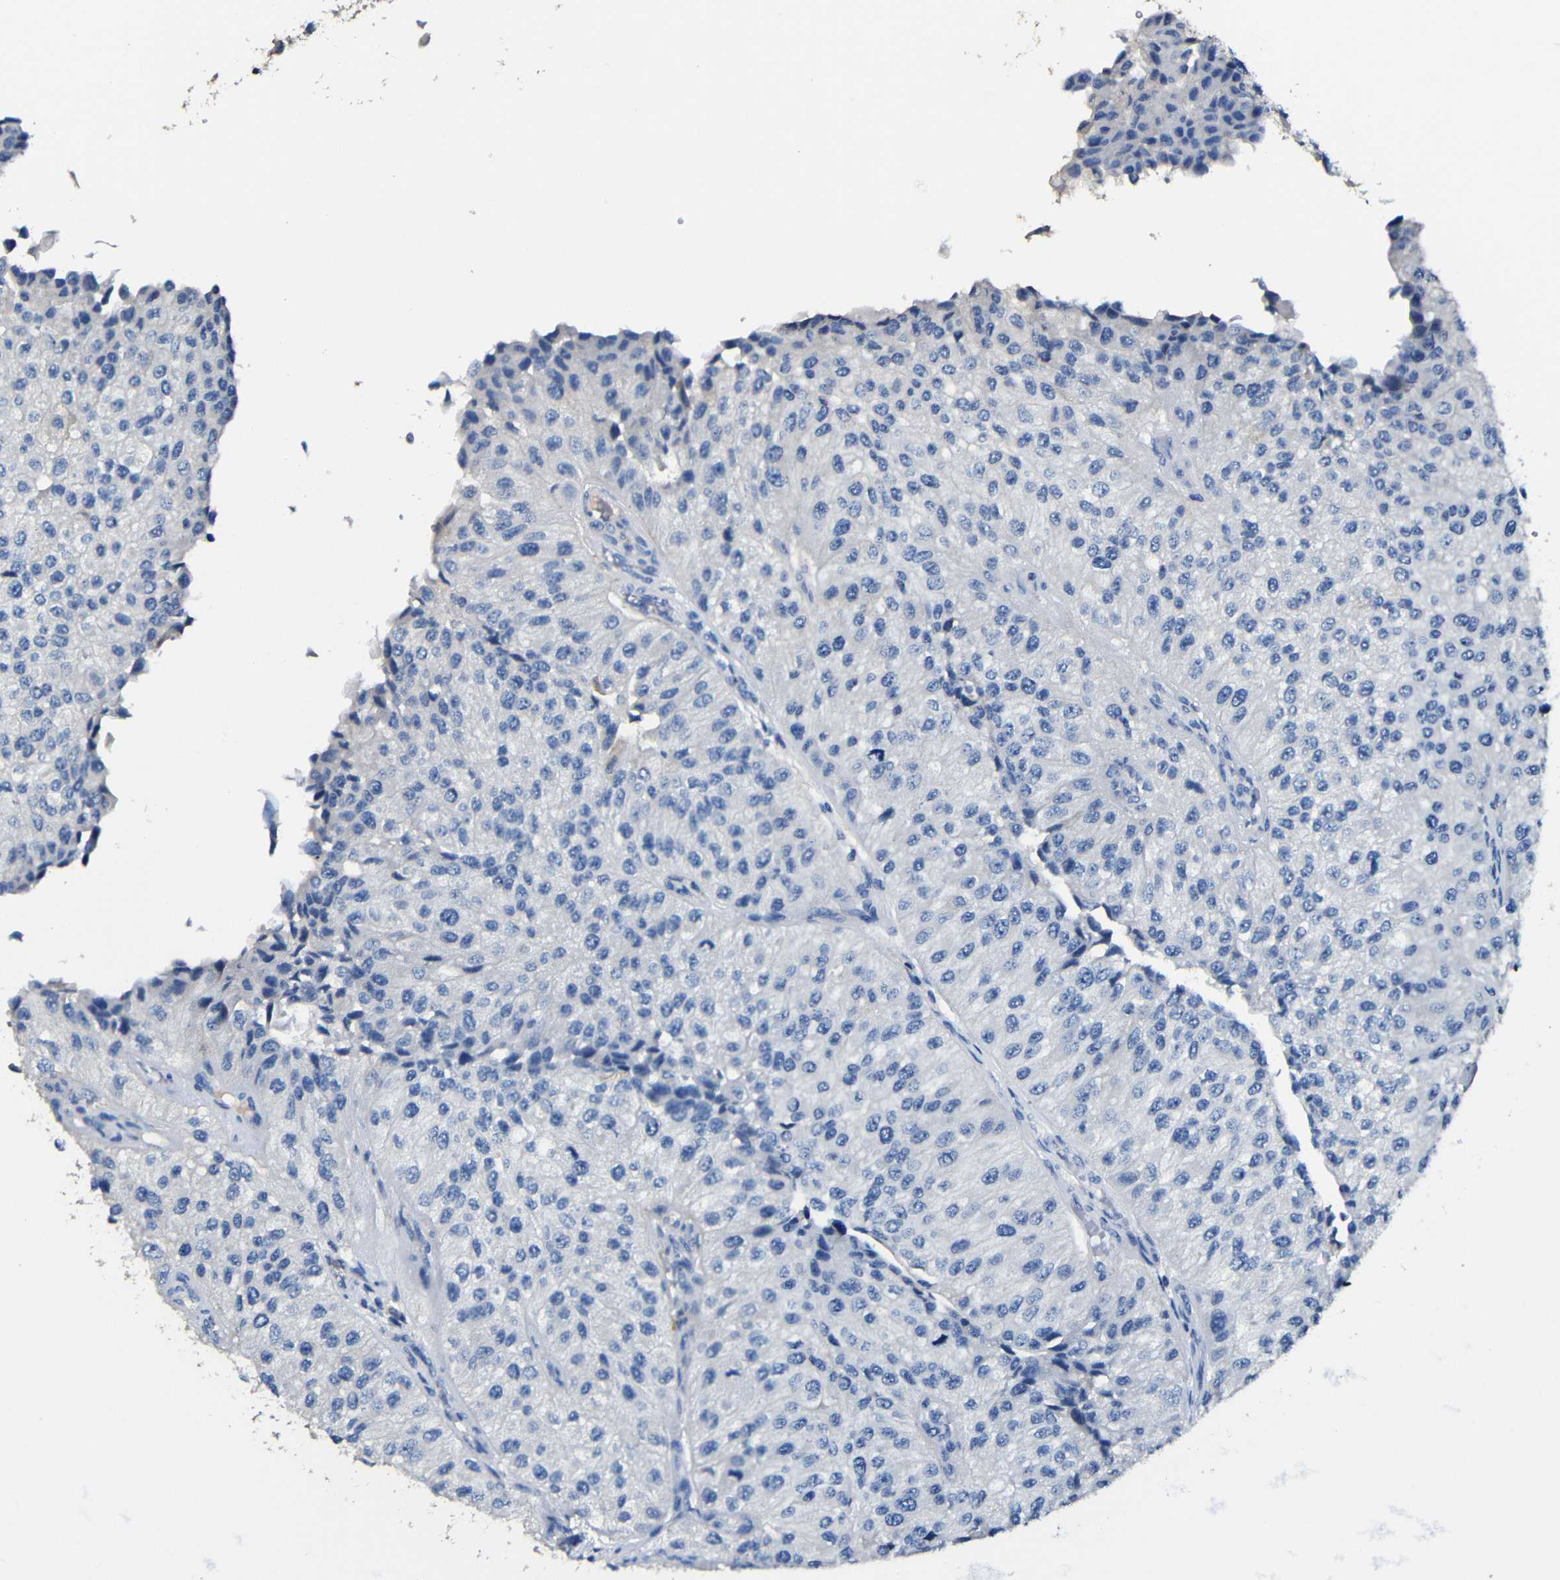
{"staining": {"intensity": "negative", "quantity": "none", "location": "none"}, "tissue": "urothelial cancer", "cell_type": "Tumor cells", "image_type": "cancer", "snomed": [{"axis": "morphology", "description": "Urothelial carcinoma, High grade"}, {"axis": "topography", "description": "Kidney"}, {"axis": "topography", "description": "Urinary bladder"}], "caption": "This is an IHC micrograph of human high-grade urothelial carcinoma. There is no positivity in tumor cells.", "gene": "ACKR2", "patient": {"sex": "male", "age": 77}}